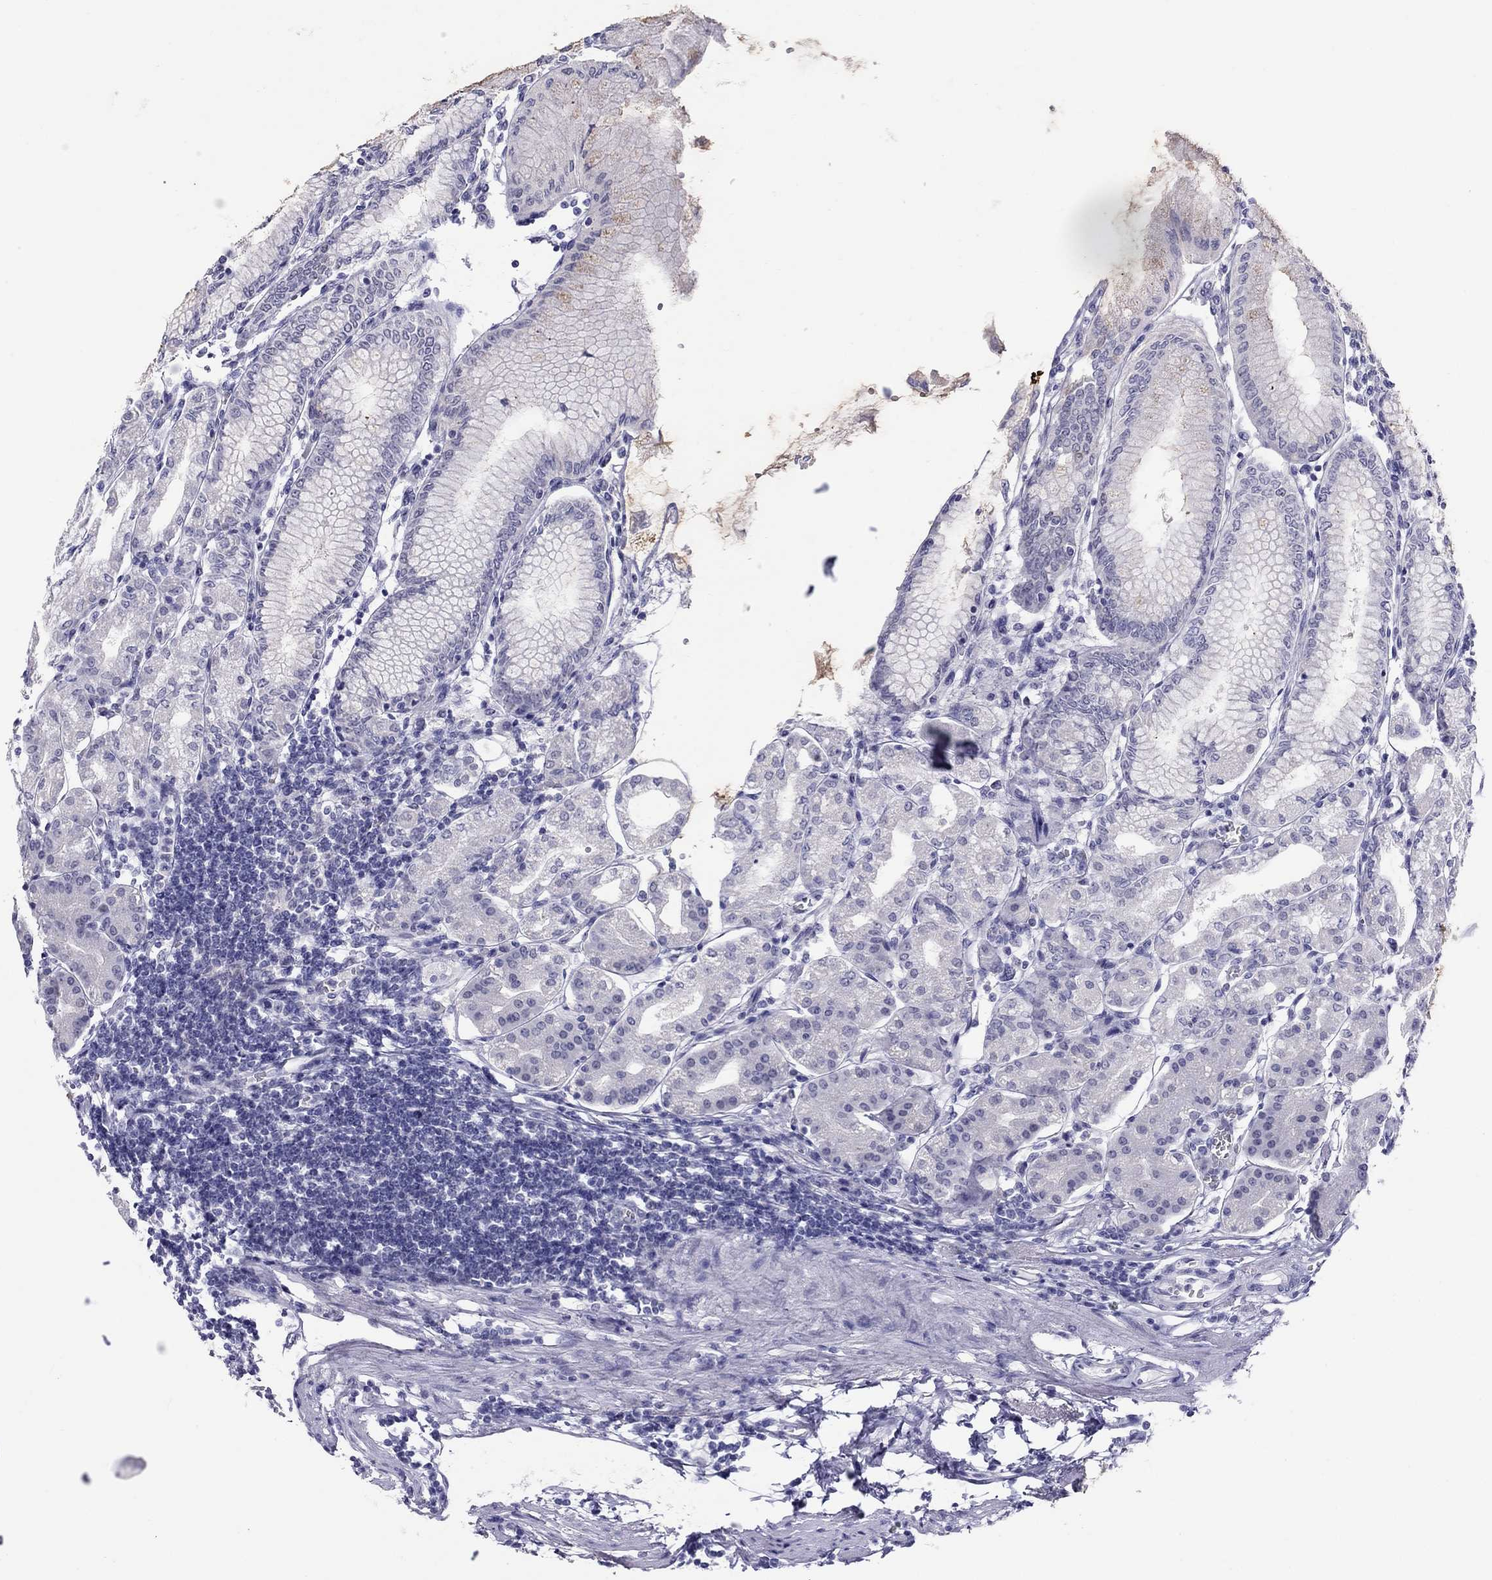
{"staining": {"intensity": "negative", "quantity": "none", "location": "none"}, "tissue": "stomach", "cell_type": "Glandular cells", "image_type": "normal", "snomed": [{"axis": "morphology", "description": "Normal tissue, NOS"}, {"axis": "topography", "description": "Skeletal muscle"}, {"axis": "topography", "description": "Stomach"}], "caption": "Micrograph shows no significant protein staining in glandular cells of unremarkable stomach.", "gene": "CHRNB3", "patient": {"sex": "female", "age": 57}}